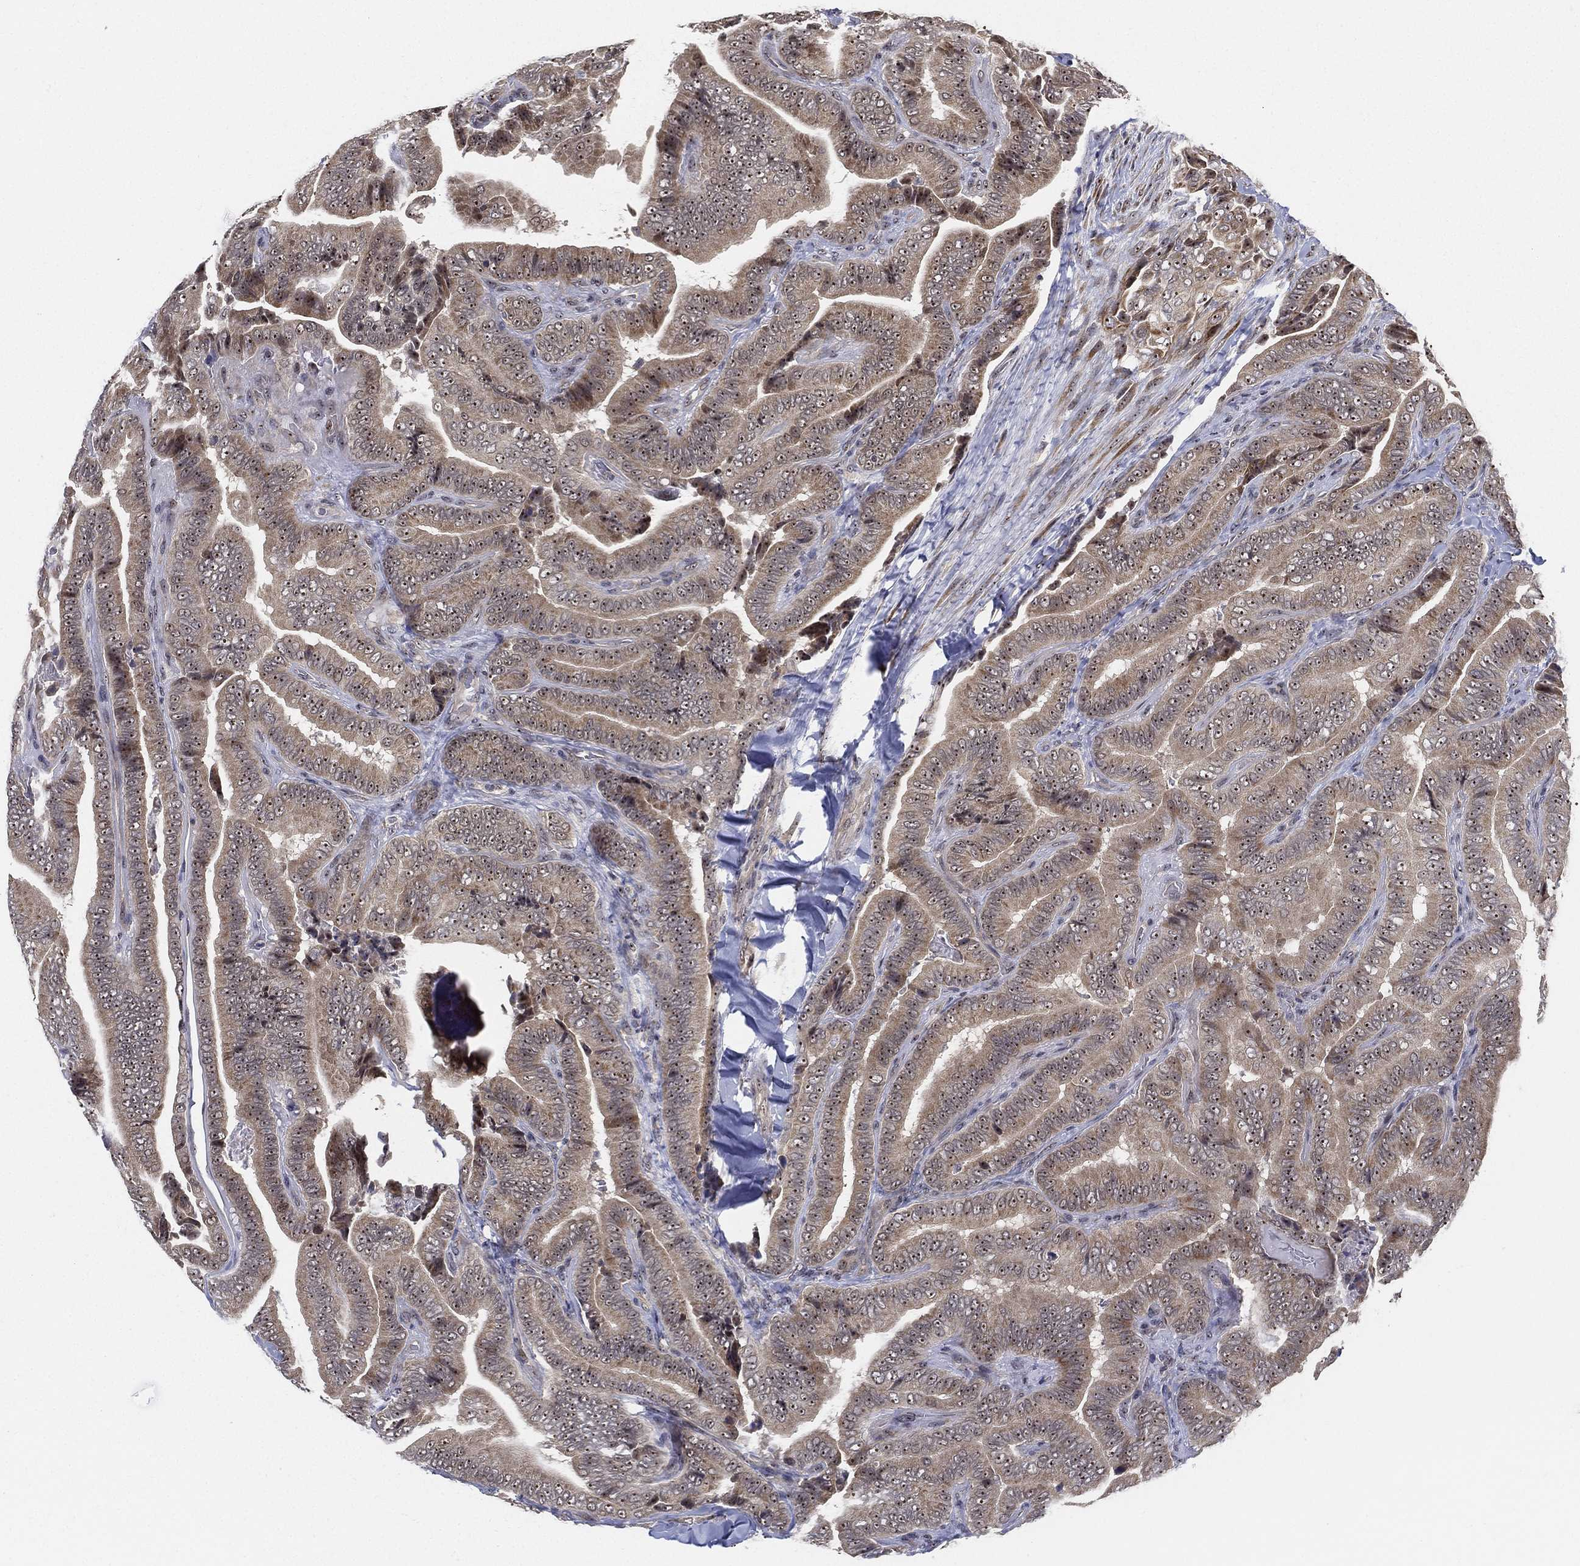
{"staining": {"intensity": "moderate", "quantity": ">75%", "location": "nuclear"}, "tissue": "thyroid cancer", "cell_type": "Tumor cells", "image_type": "cancer", "snomed": [{"axis": "morphology", "description": "Papillary adenocarcinoma, NOS"}, {"axis": "topography", "description": "Thyroid gland"}], "caption": "Immunohistochemical staining of human thyroid papillary adenocarcinoma shows moderate nuclear protein staining in about >75% of tumor cells. The staining is performed using DAB (3,3'-diaminobenzidine) brown chromogen to label protein expression. The nuclei are counter-stained blue using hematoxylin.", "gene": "PPP1R16B", "patient": {"sex": "male", "age": 61}}